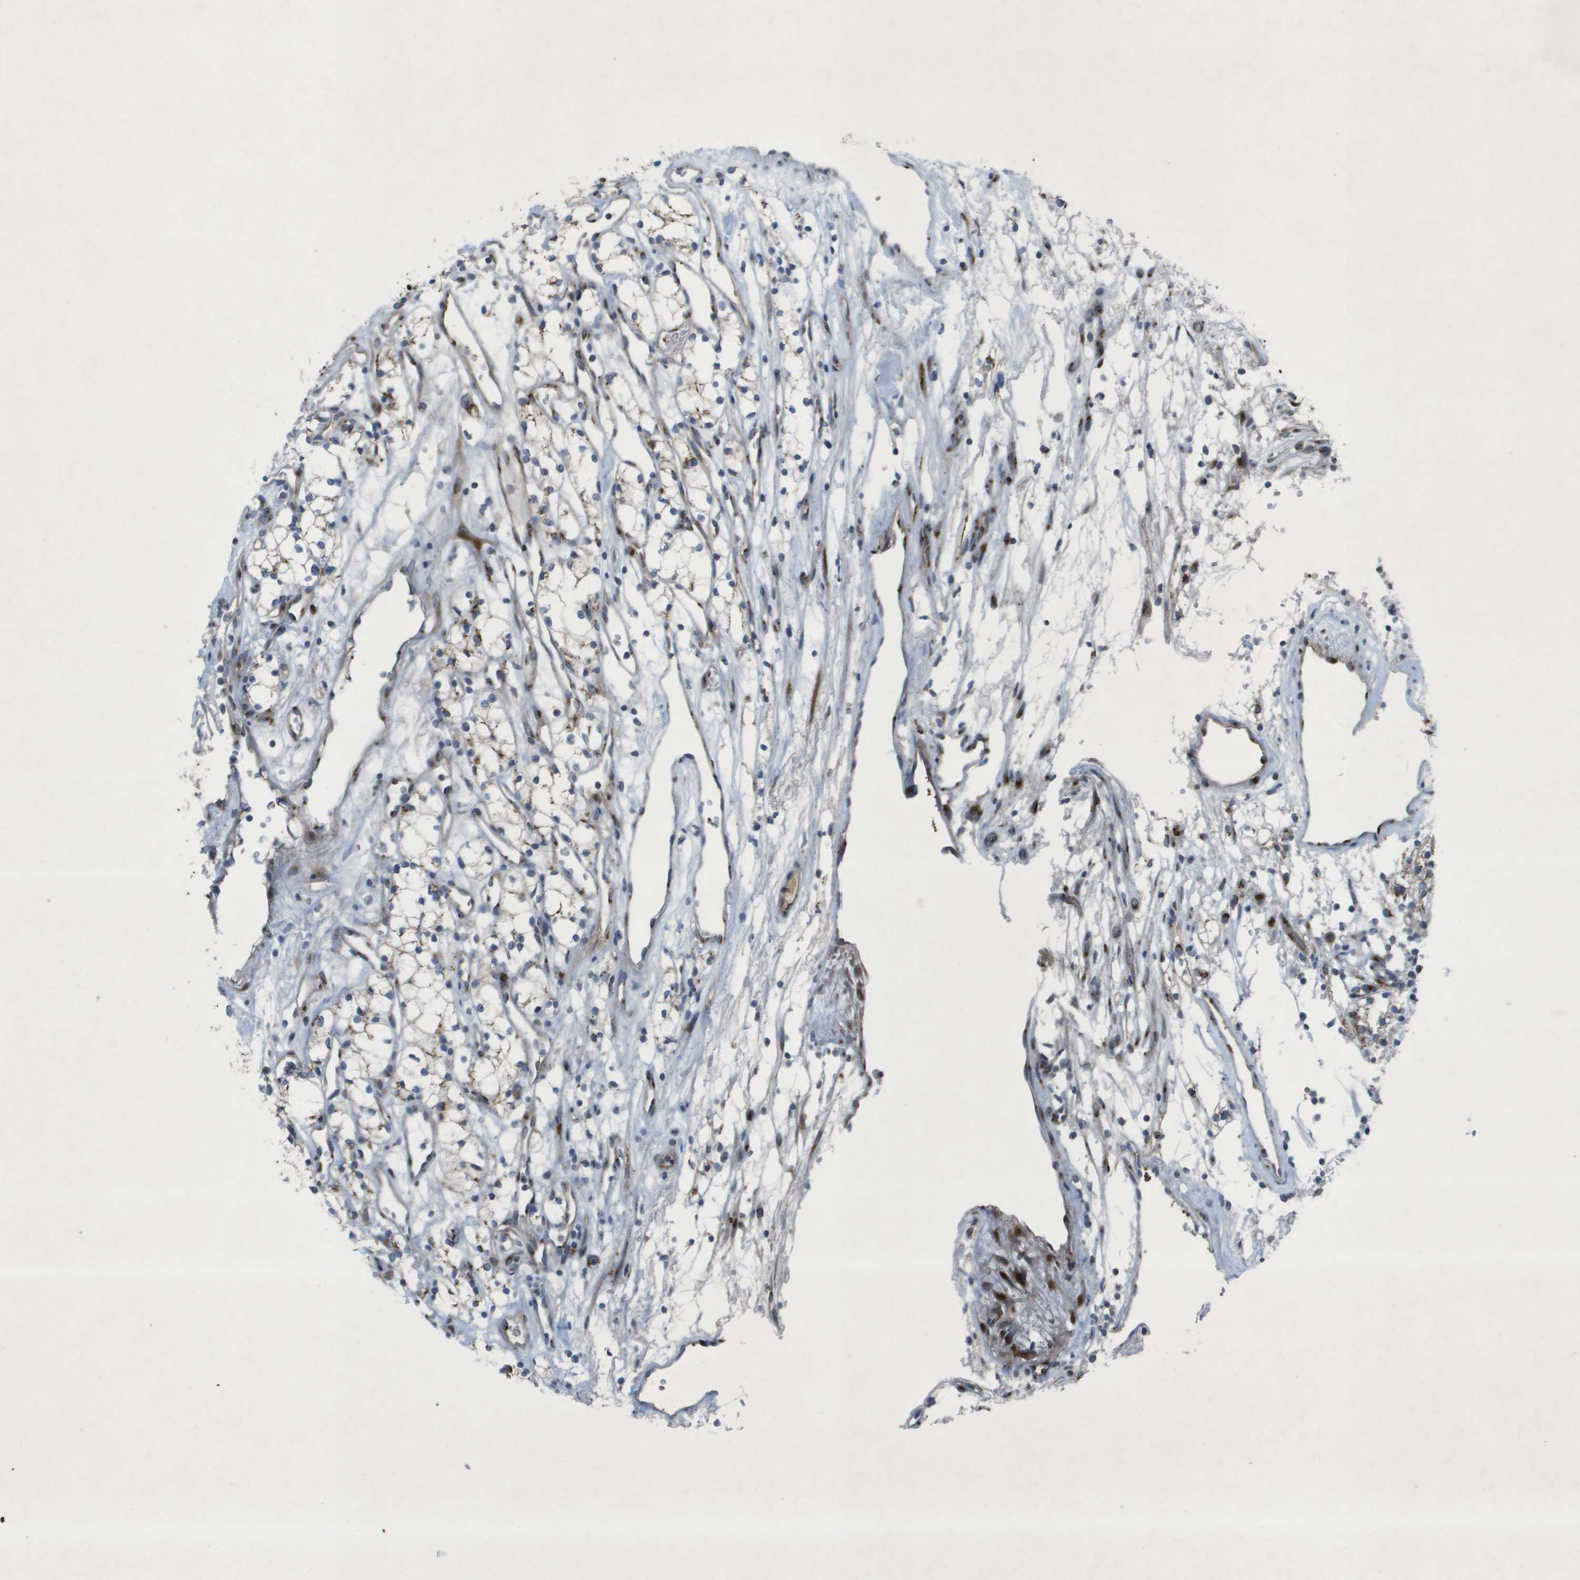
{"staining": {"intensity": "moderate", "quantity": "<25%", "location": "cytoplasmic/membranous"}, "tissue": "renal cancer", "cell_type": "Tumor cells", "image_type": "cancer", "snomed": [{"axis": "morphology", "description": "Adenocarcinoma, NOS"}, {"axis": "topography", "description": "Kidney"}], "caption": "The micrograph demonstrates staining of renal cancer (adenocarcinoma), revealing moderate cytoplasmic/membranous protein expression (brown color) within tumor cells.", "gene": "QSOX2", "patient": {"sex": "male", "age": 59}}